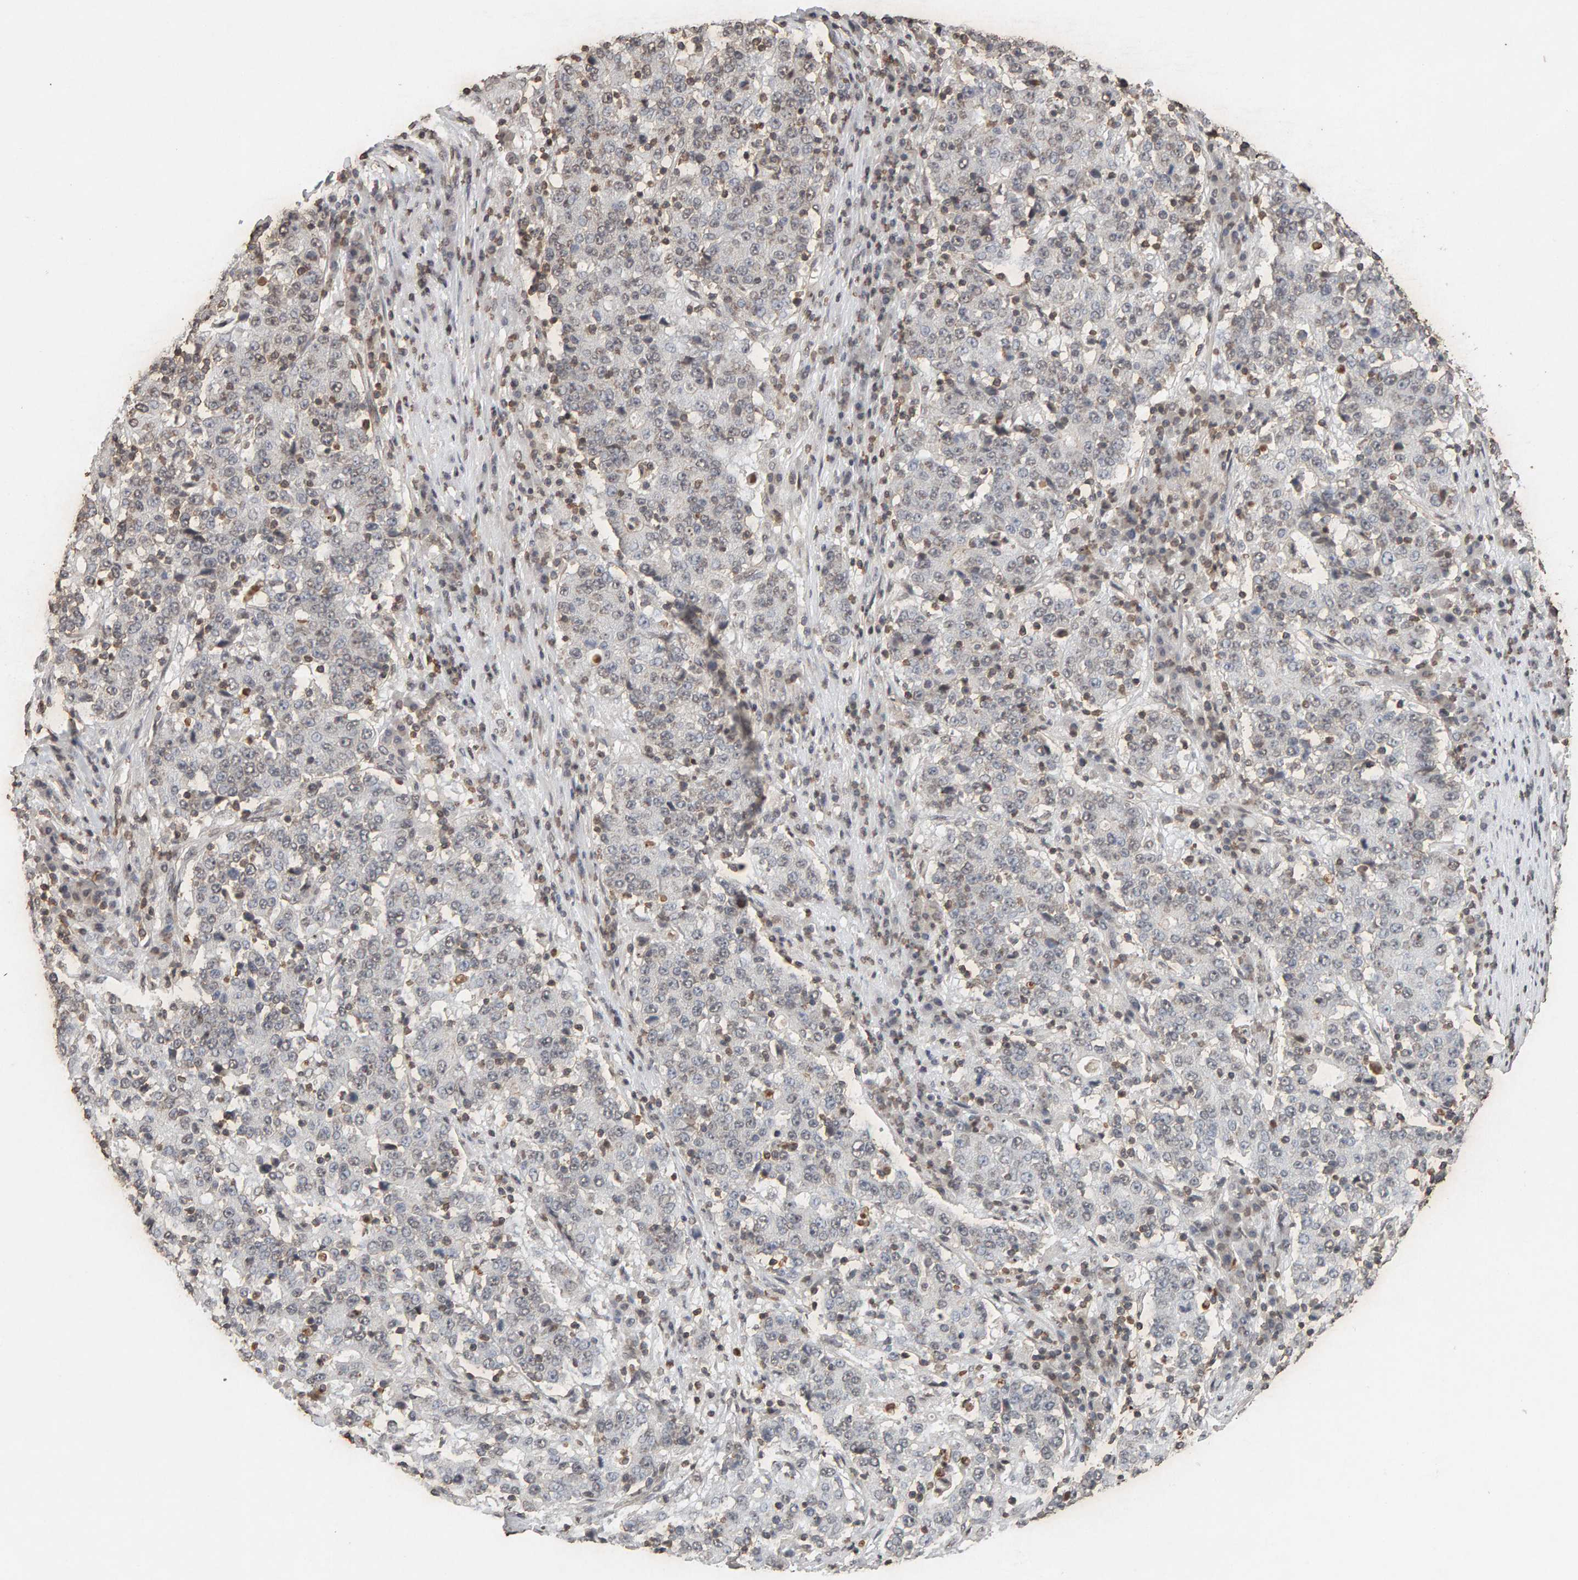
{"staining": {"intensity": "weak", "quantity": "<25%", "location": "nuclear"}, "tissue": "stomach cancer", "cell_type": "Tumor cells", "image_type": "cancer", "snomed": [{"axis": "morphology", "description": "Adenocarcinoma, NOS"}, {"axis": "topography", "description": "Stomach"}], "caption": "IHC image of neoplastic tissue: human stomach cancer stained with DAB shows no significant protein expression in tumor cells.", "gene": "DNAJB5", "patient": {"sex": "male", "age": 59}}